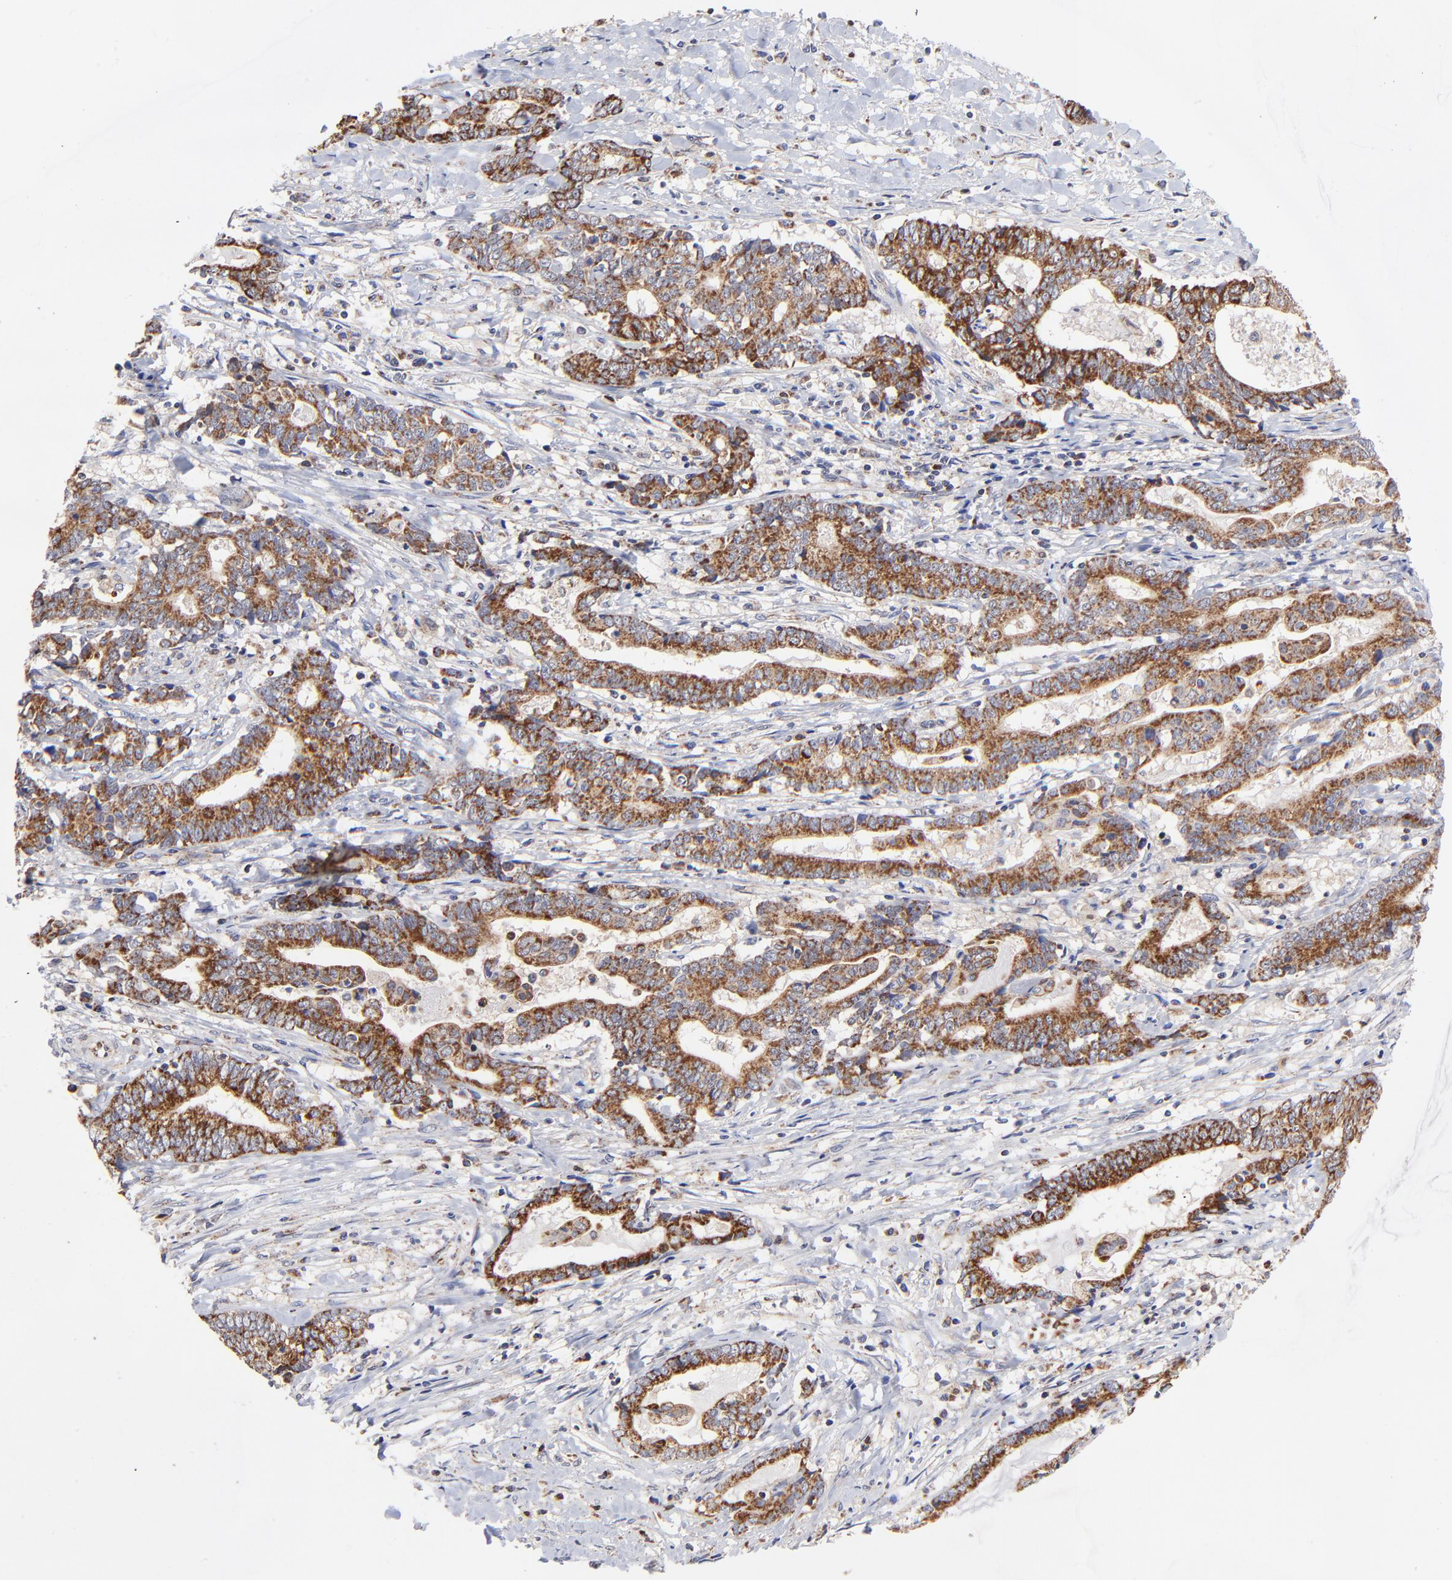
{"staining": {"intensity": "moderate", "quantity": ">75%", "location": "cytoplasmic/membranous"}, "tissue": "liver cancer", "cell_type": "Tumor cells", "image_type": "cancer", "snomed": [{"axis": "morphology", "description": "Cholangiocarcinoma"}, {"axis": "topography", "description": "Liver"}], "caption": "Protein staining reveals moderate cytoplasmic/membranous positivity in about >75% of tumor cells in liver cholangiocarcinoma.", "gene": "FBXL12", "patient": {"sex": "male", "age": 57}}